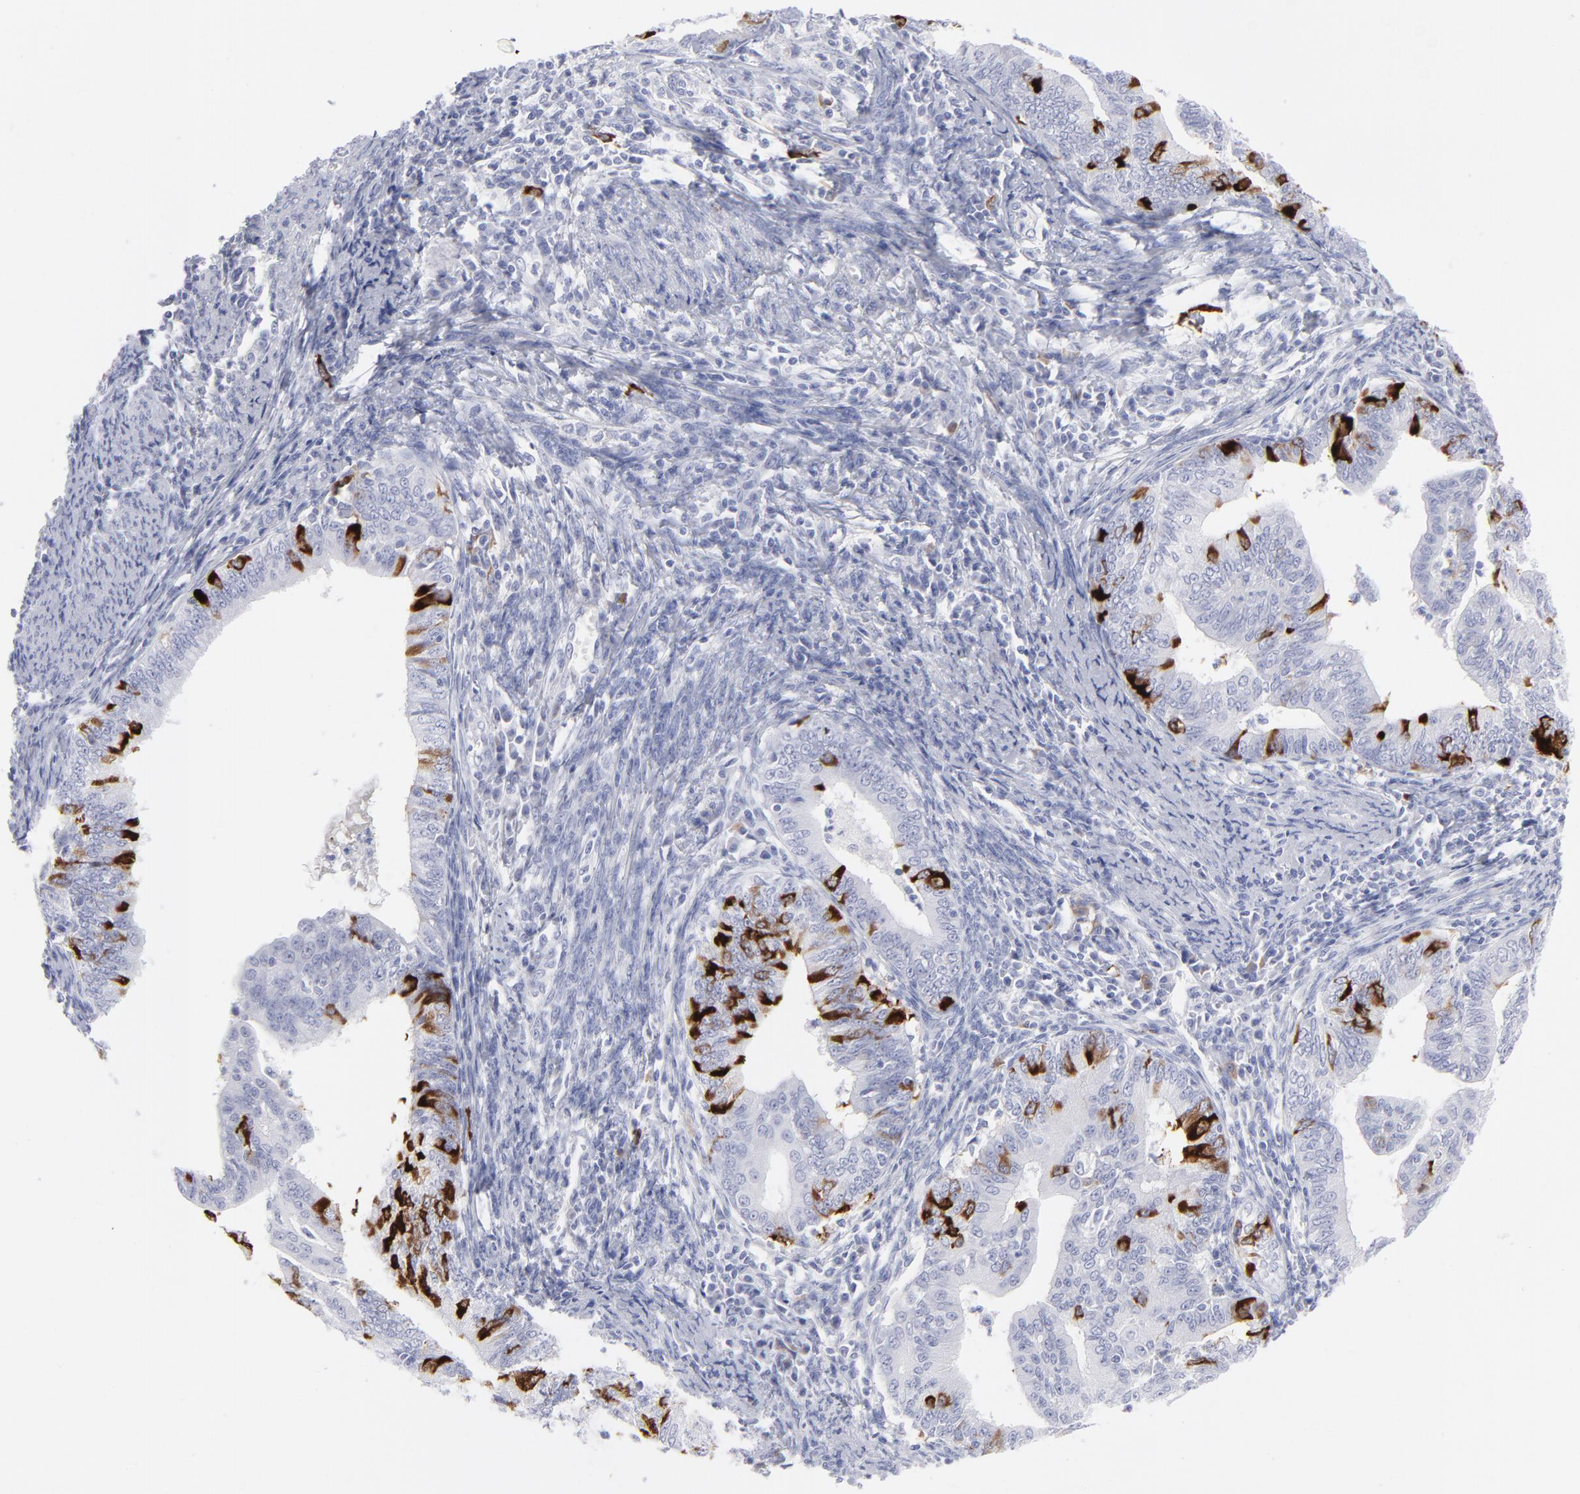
{"staining": {"intensity": "strong", "quantity": "<25%", "location": "cytoplasmic/membranous"}, "tissue": "endometrial cancer", "cell_type": "Tumor cells", "image_type": "cancer", "snomed": [{"axis": "morphology", "description": "Adenocarcinoma, NOS"}, {"axis": "topography", "description": "Endometrium"}], "caption": "Endometrial adenocarcinoma stained with a protein marker shows strong staining in tumor cells.", "gene": "CCNB1", "patient": {"sex": "female", "age": 66}}